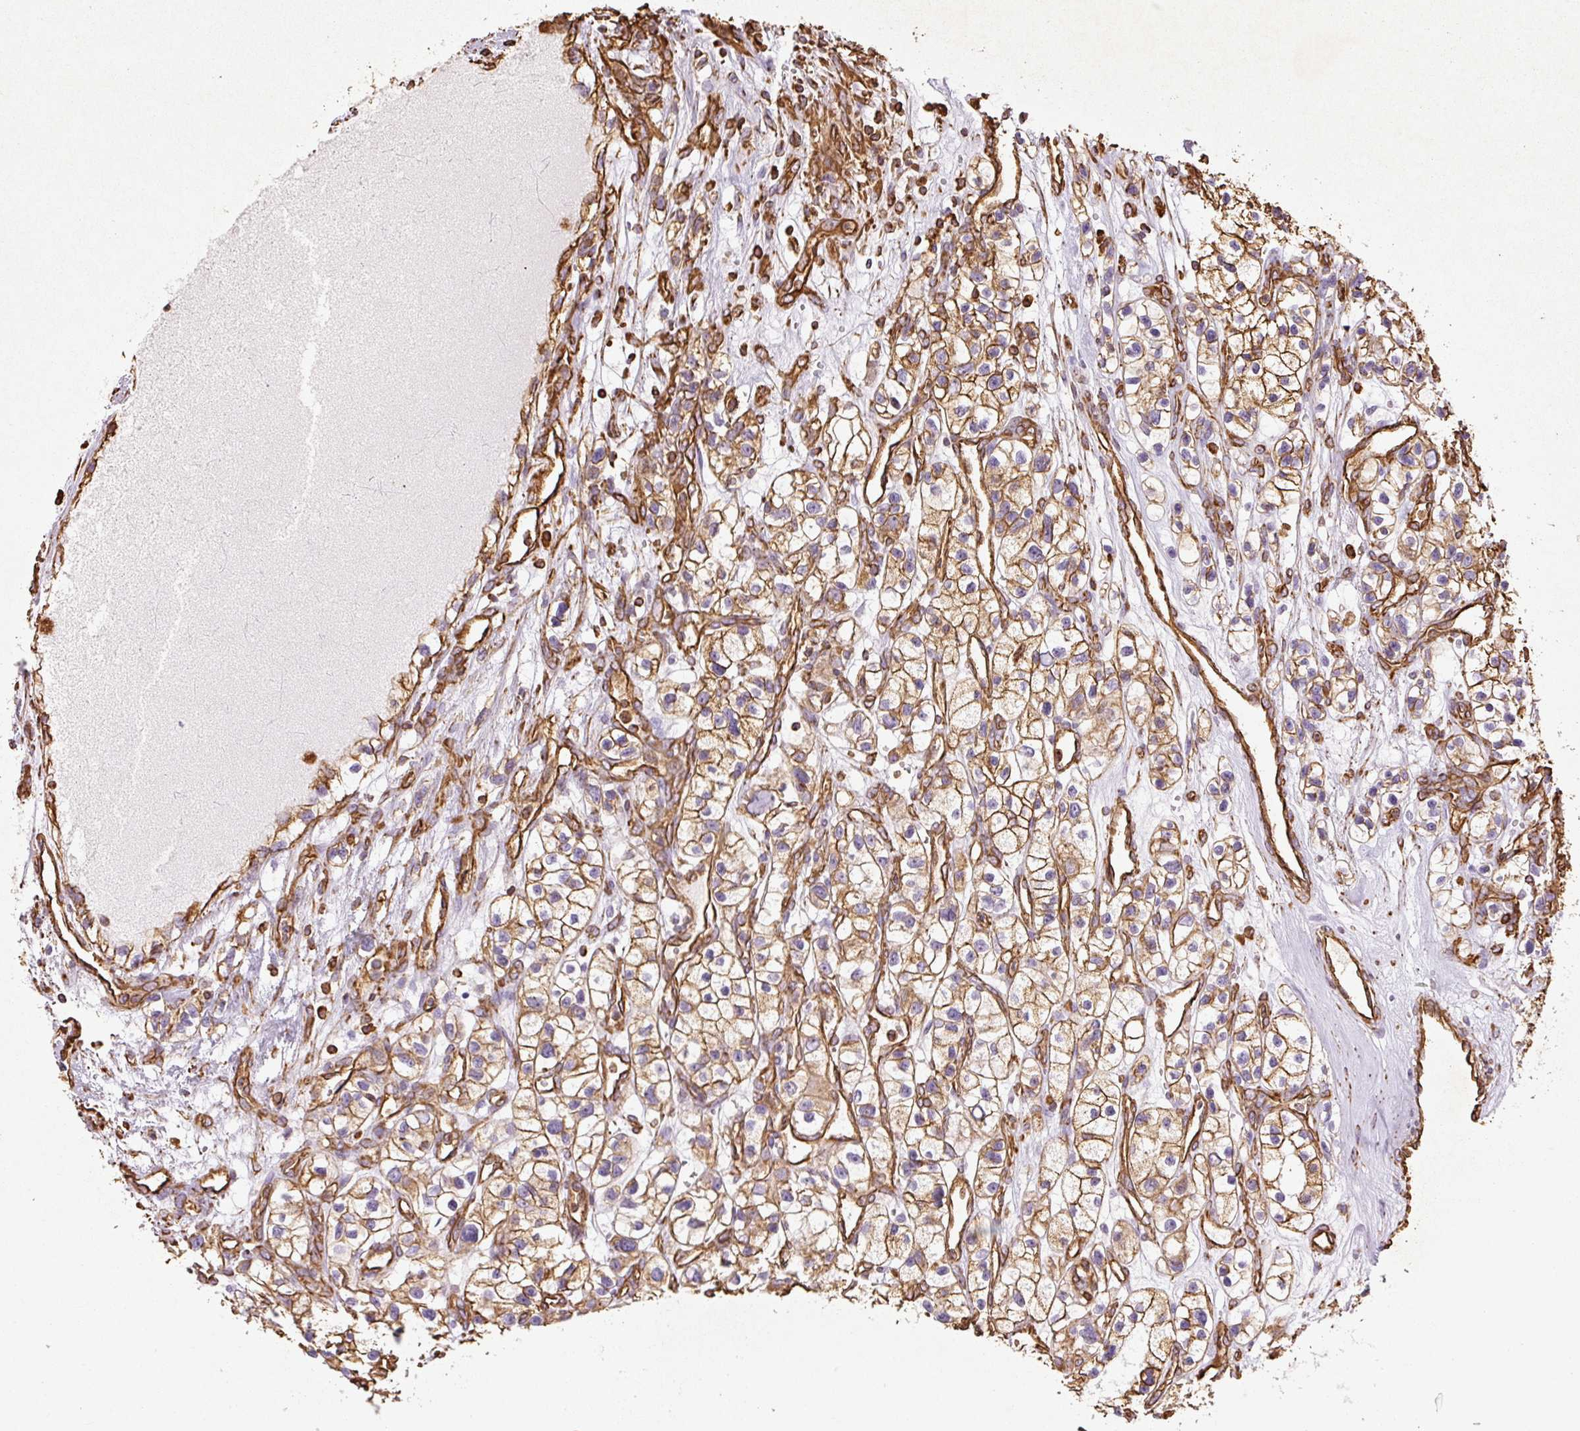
{"staining": {"intensity": "moderate", "quantity": "25%-75%", "location": "cytoplasmic/membranous"}, "tissue": "renal cancer", "cell_type": "Tumor cells", "image_type": "cancer", "snomed": [{"axis": "morphology", "description": "Adenocarcinoma, NOS"}, {"axis": "topography", "description": "Kidney"}], "caption": "This is a micrograph of immunohistochemistry staining of renal adenocarcinoma, which shows moderate positivity in the cytoplasmic/membranous of tumor cells.", "gene": "VIM", "patient": {"sex": "female", "age": 57}}